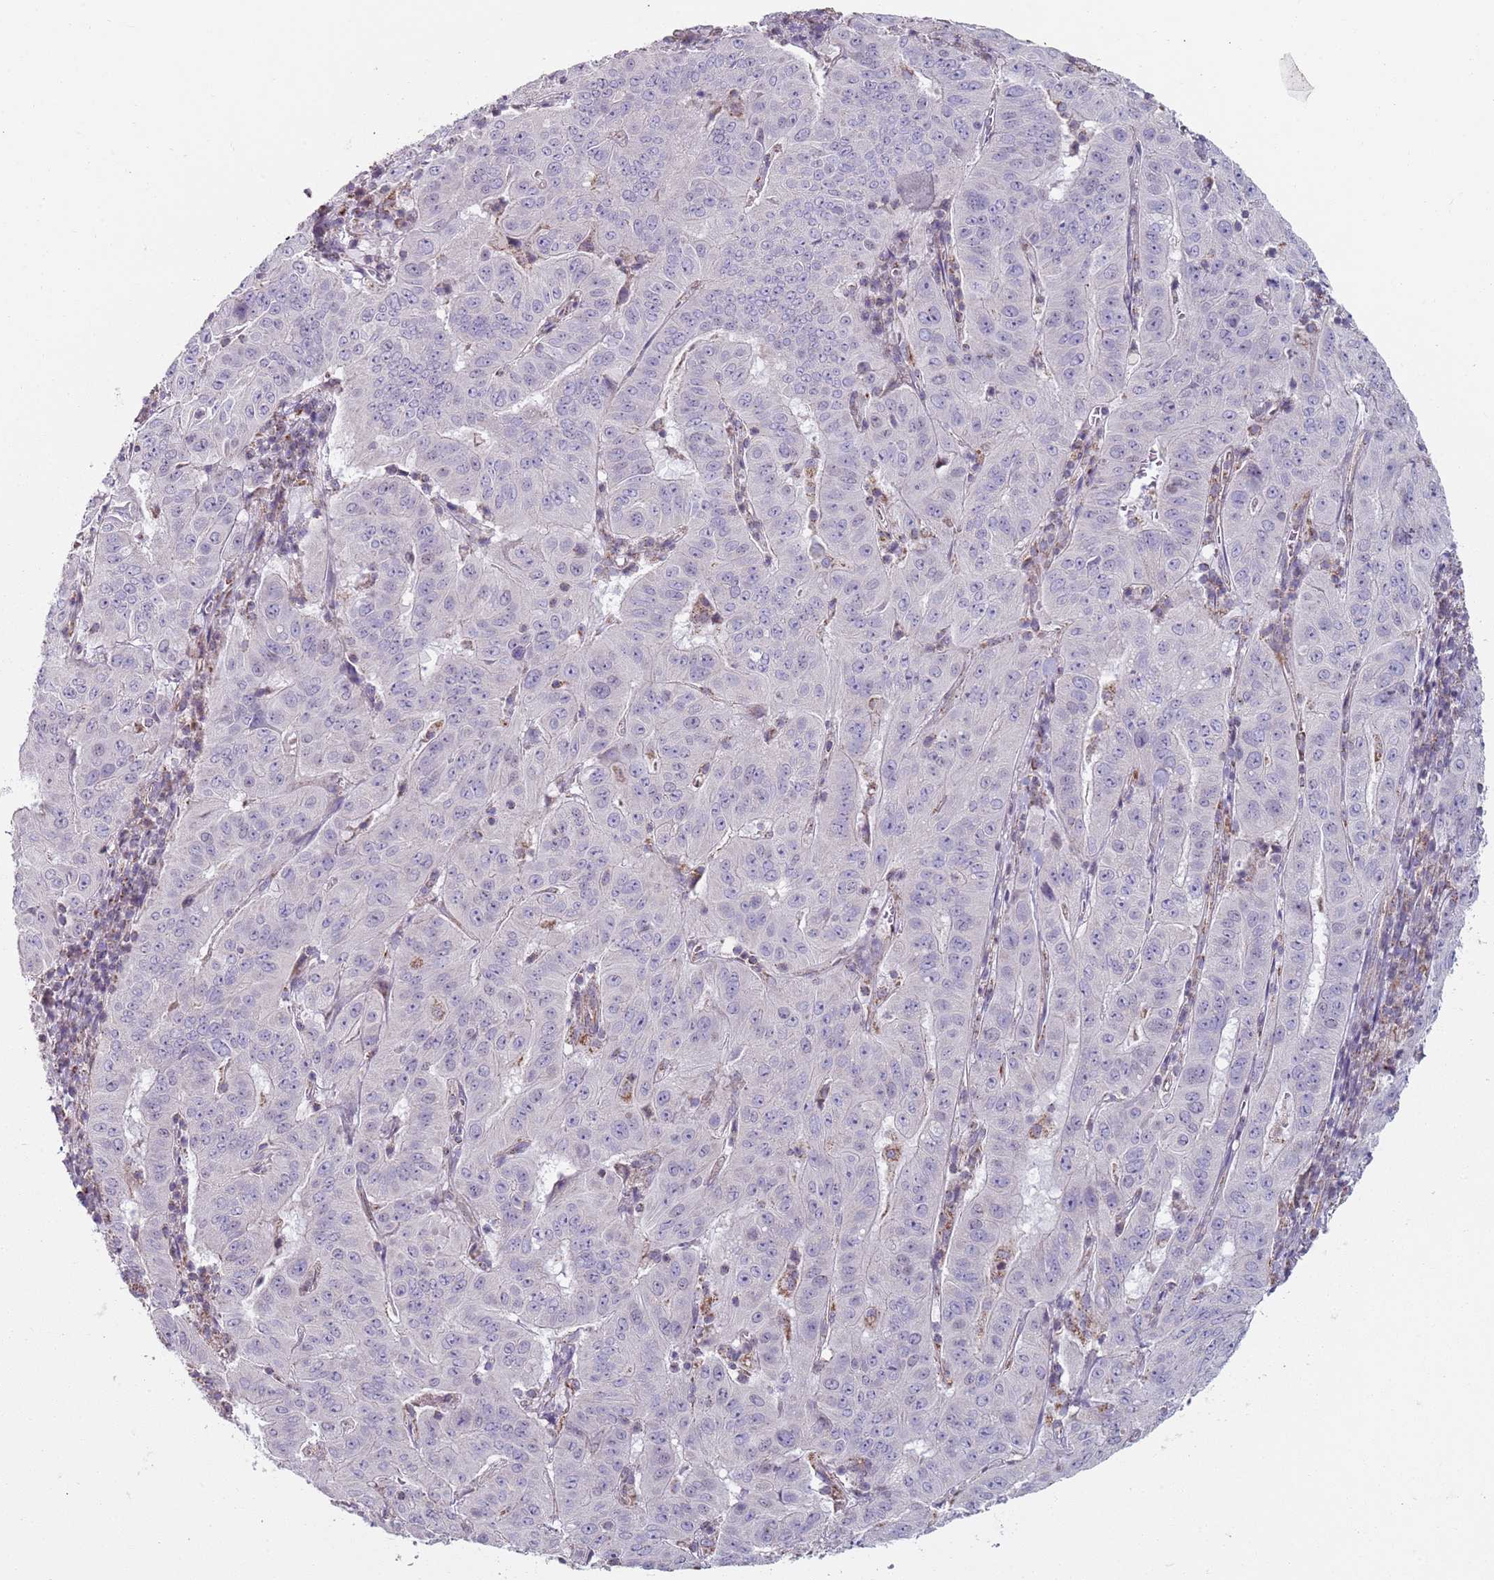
{"staining": {"intensity": "negative", "quantity": "none", "location": "none"}, "tissue": "pancreatic cancer", "cell_type": "Tumor cells", "image_type": "cancer", "snomed": [{"axis": "morphology", "description": "Adenocarcinoma, NOS"}, {"axis": "topography", "description": "Pancreas"}], "caption": "Immunohistochemistry (IHC) of human pancreatic cancer (adenocarcinoma) displays no staining in tumor cells.", "gene": "GAS8", "patient": {"sex": "male", "age": 63}}